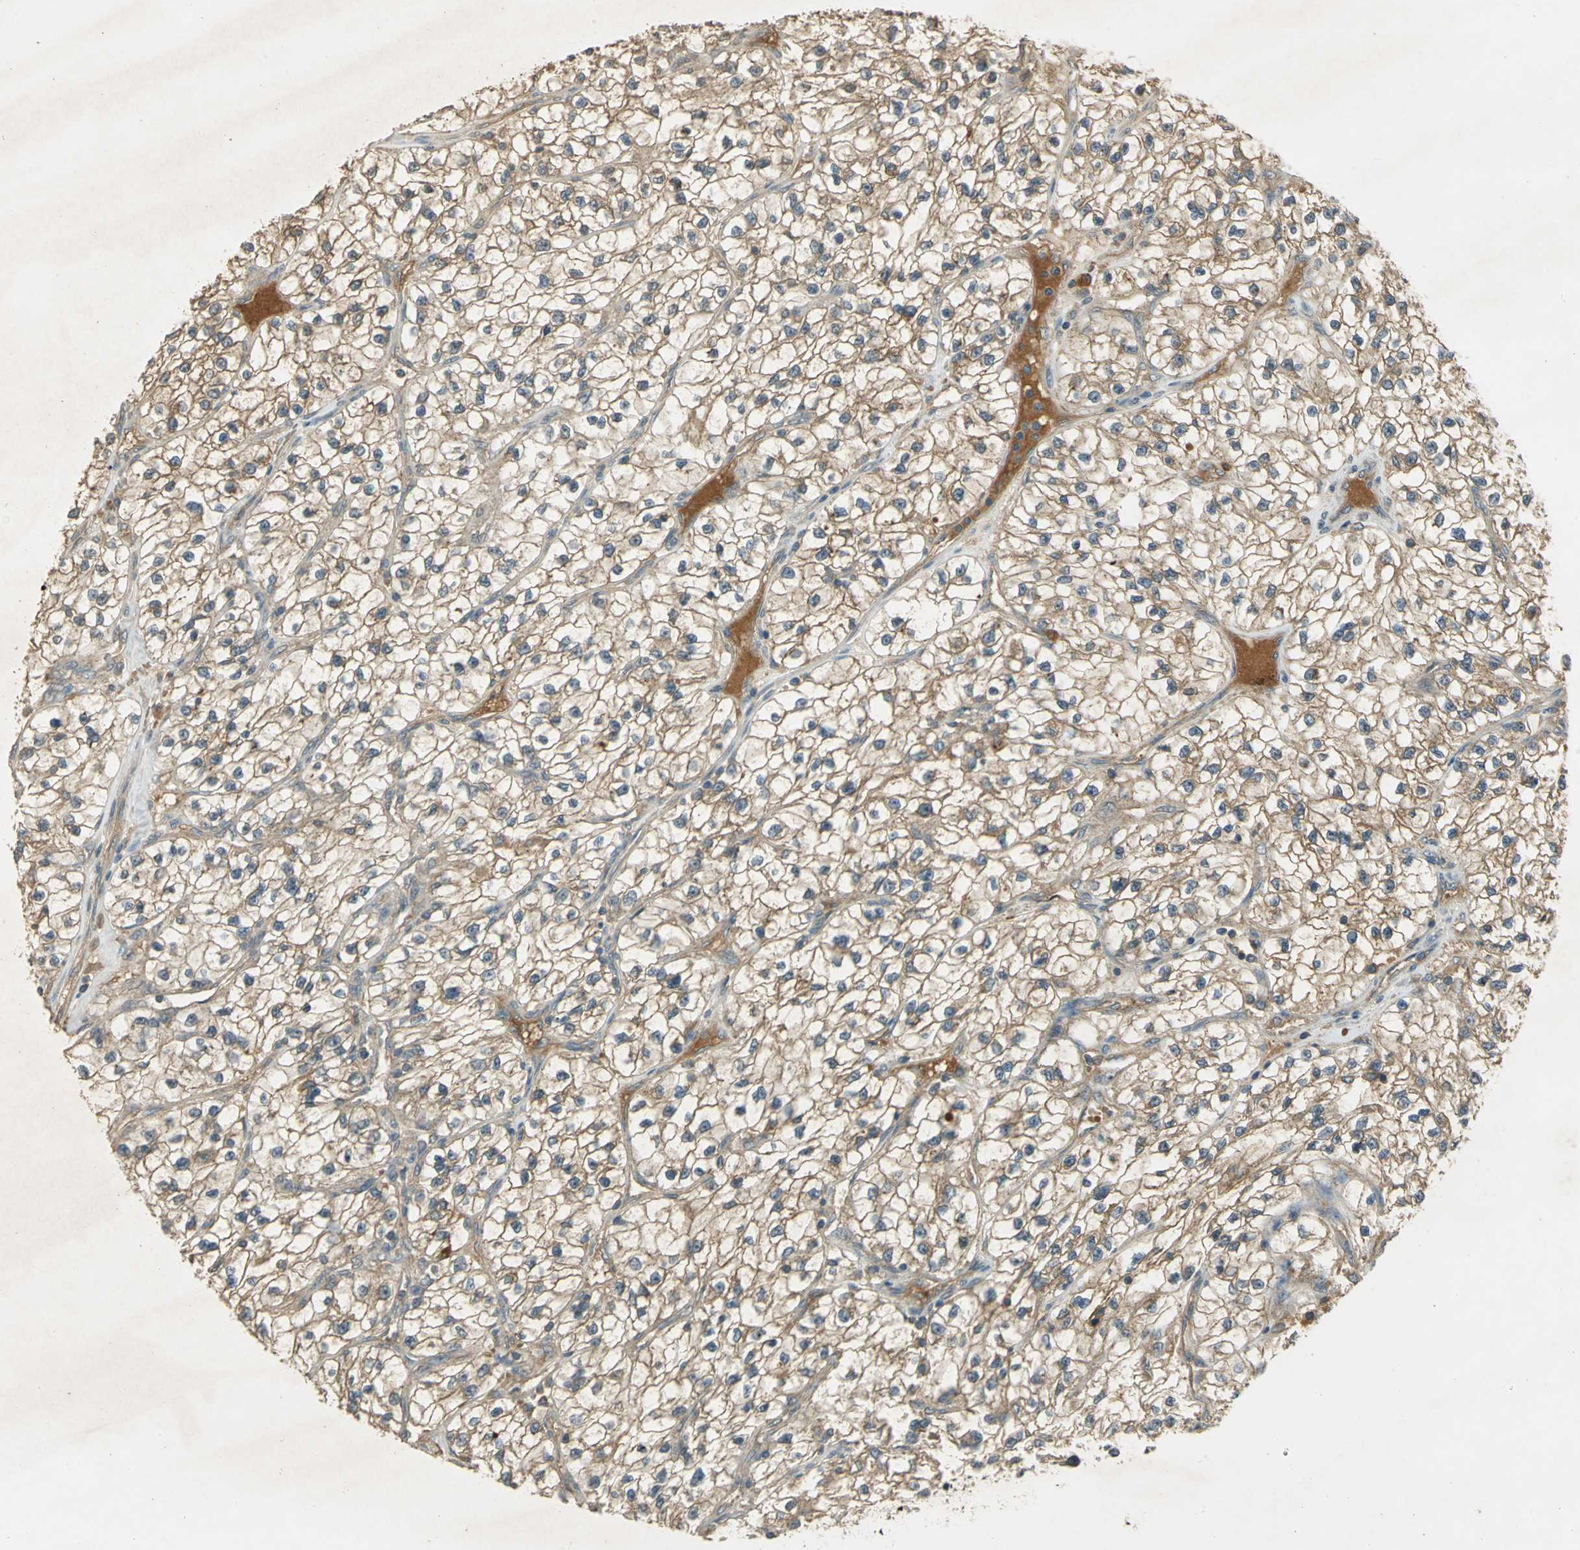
{"staining": {"intensity": "moderate", "quantity": "25%-75%", "location": "cytoplasmic/membranous"}, "tissue": "renal cancer", "cell_type": "Tumor cells", "image_type": "cancer", "snomed": [{"axis": "morphology", "description": "Adenocarcinoma, NOS"}, {"axis": "topography", "description": "Kidney"}], "caption": "Renal adenocarcinoma tissue shows moderate cytoplasmic/membranous positivity in approximately 25%-75% of tumor cells, visualized by immunohistochemistry.", "gene": "KEAP1", "patient": {"sex": "female", "age": 57}}